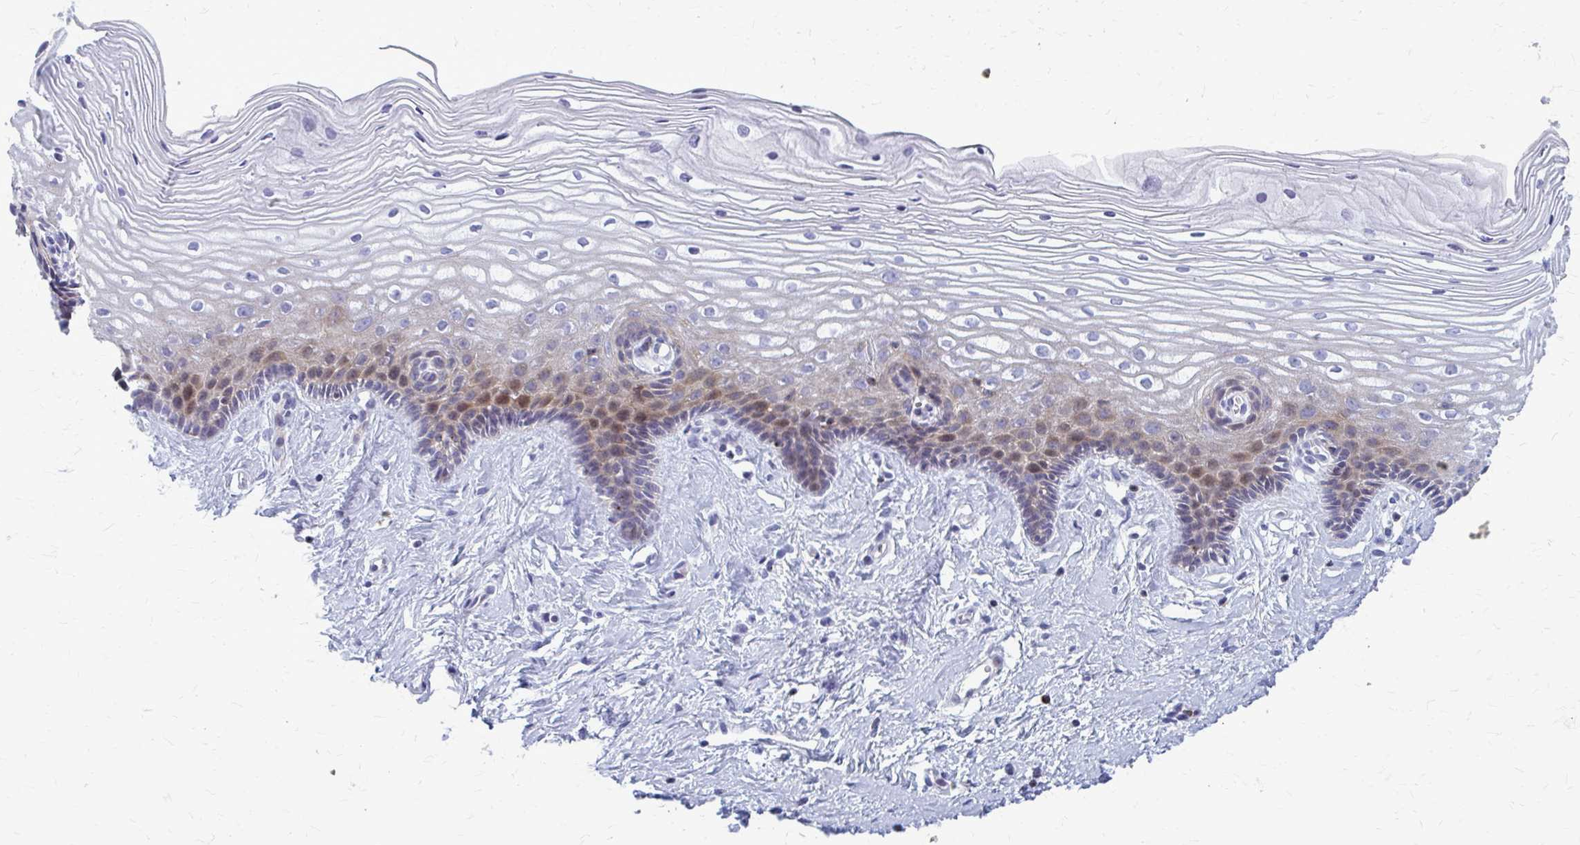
{"staining": {"intensity": "moderate", "quantity": ">75%", "location": "cytoplasmic/membranous"}, "tissue": "cervix", "cell_type": "Glandular cells", "image_type": "normal", "snomed": [{"axis": "morphology", "description": "Normal tissue, NOS"}, {"axis": "topography", "description": "Cervix"}], "caption": "Brown immunohistochemical staining in benign human cervix shows moderate cytoplasmic/membranous staining in approximately >75% of glandular cells.", "gene": "PEDS1", "patient": {"sex": "female", "age": 40}}